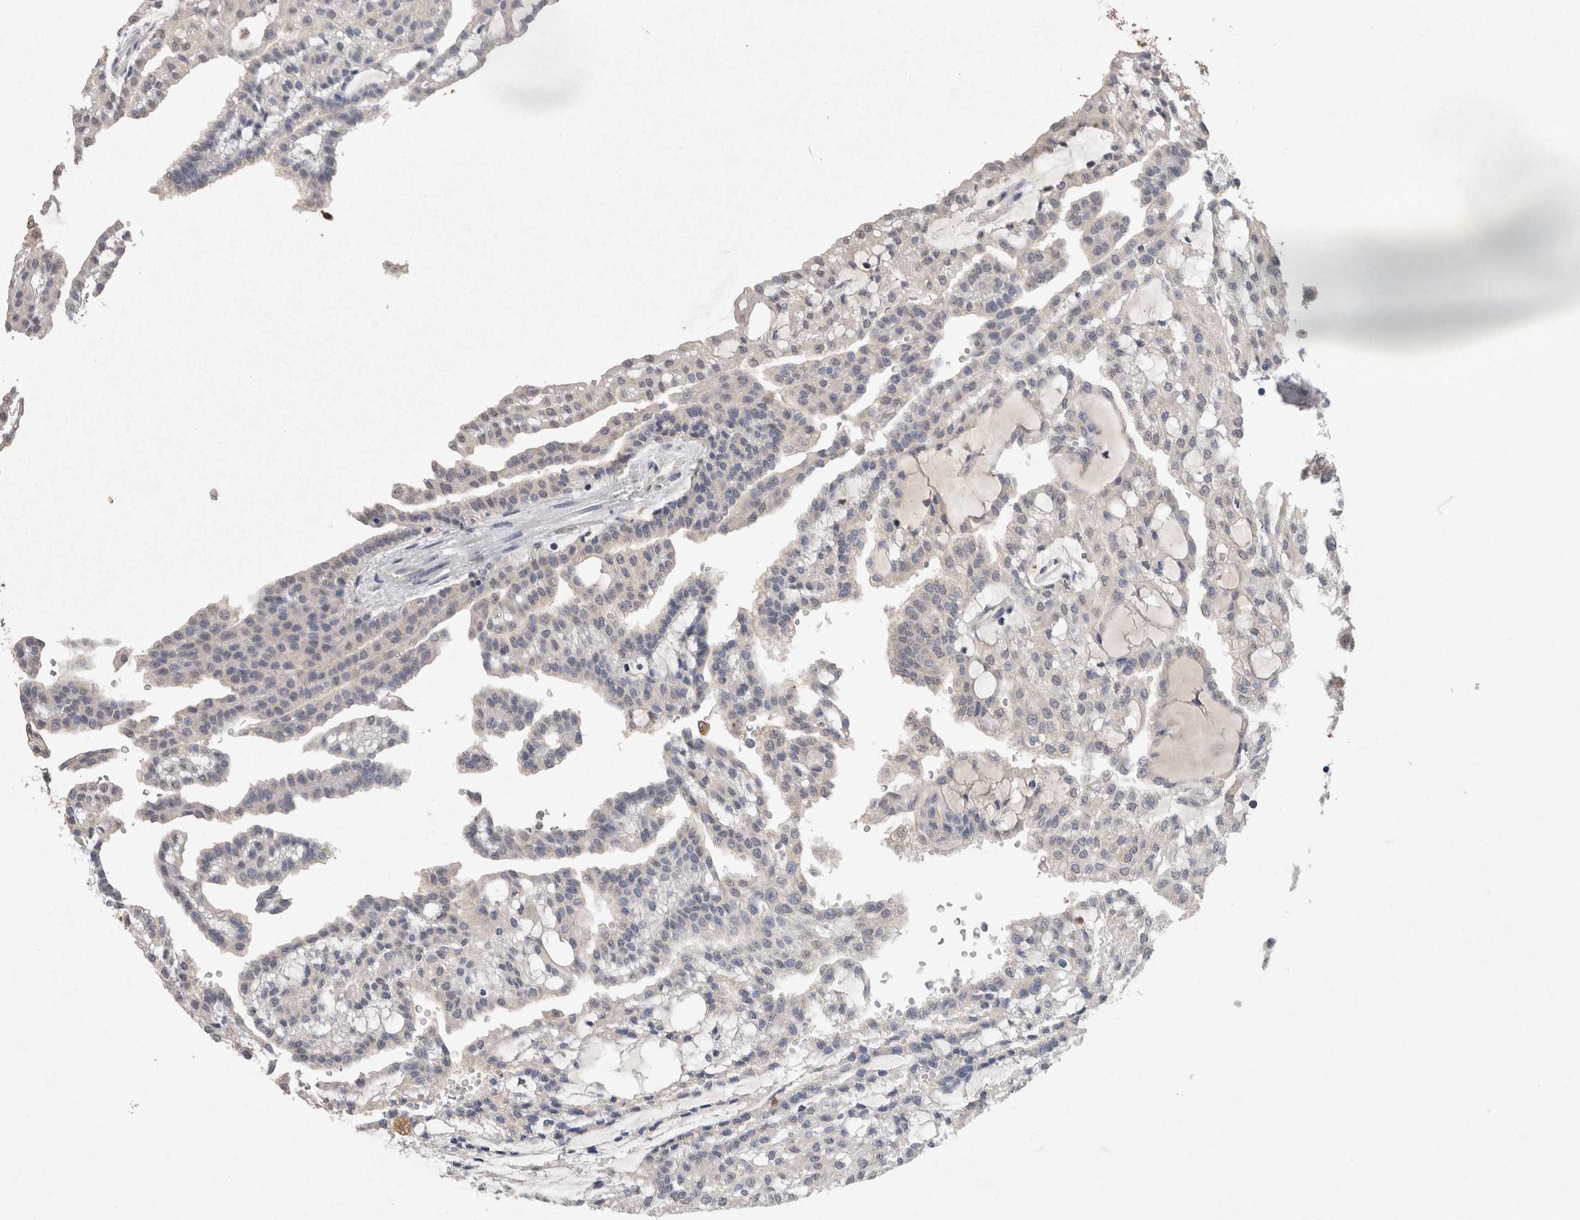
{"staining": {"intensity": "negative", "quantity": "none", "location": "none"}, "tissue": "renal cancer", "cell_type": "Tumor cells", "image_type": "cancer", "snomed": [{"axis": "morphology", "description": "Adenocarcinoma, NOS"}, {"axis": "topography", "description": "Kidney"}], "caption": "IHC of renal adenocarcinoma demonstrates no positivity in tumor cells.", "gene": "FABP7", "patient": {"sex": "male", "age": 63}}